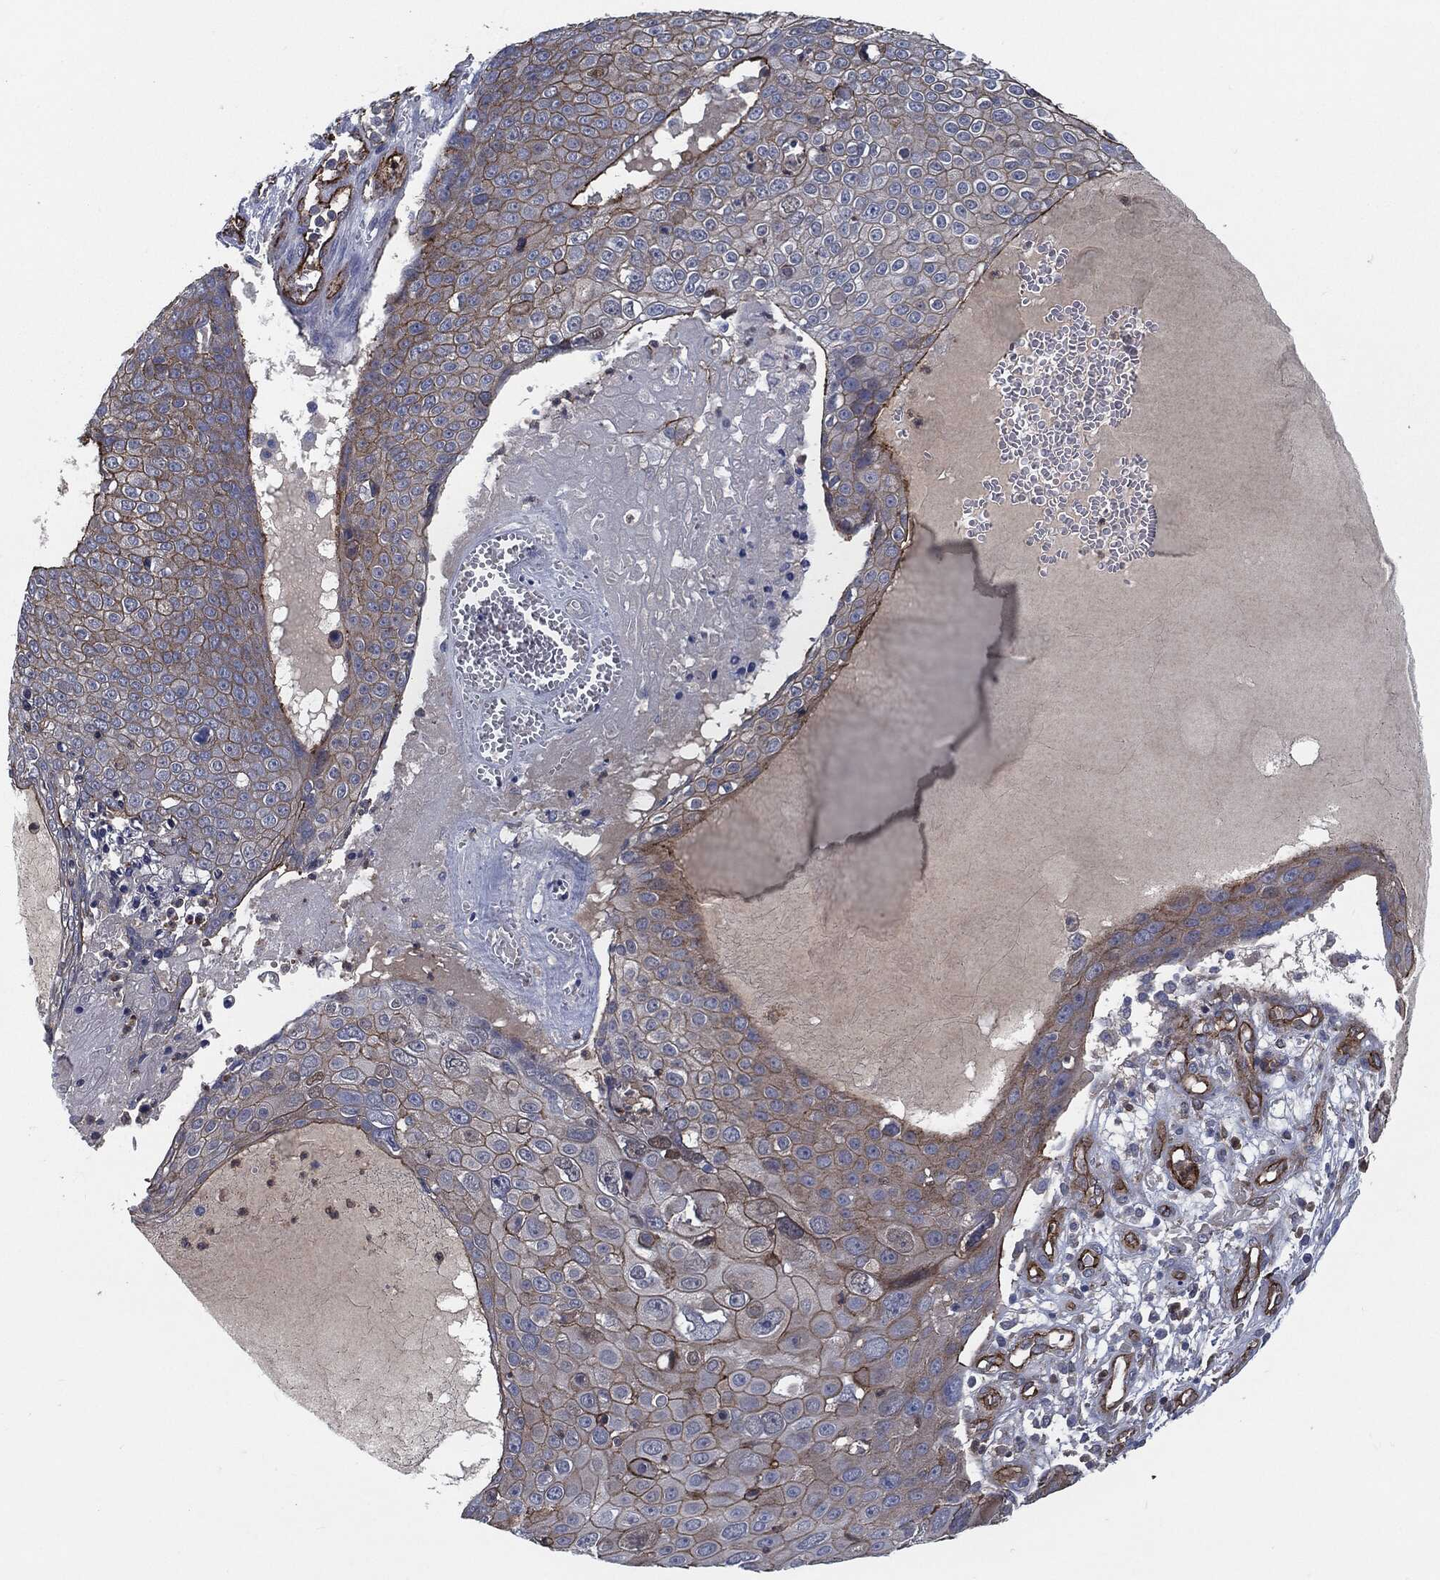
{"staining": {"intensity": "moderate", "quantity": "25%-75%", "location": "cytoplasmic/membranous"}, "tissue": "skin cancer", "cell_type": "Tumor cells", "image_type": "cancer", "snomed": [{"axis": "morphology", "description": "Squamous cell carcinoma, NOS"}, {"axis": "topography", "description": "Skin"}], "caption": "Immunohistochemistry (IHC) micrograph of neoplastic tissue: human skin cancer stained using immunohistochemistry (IHC) displays medium levels of moderate protein expression localized specifically in the cytoplasmic/membranous of tumor cells, appearing as a cytoplasmic/membranous brown color.", "gene": "SVIL", "patient": {"sex": "male", "age": 71}}